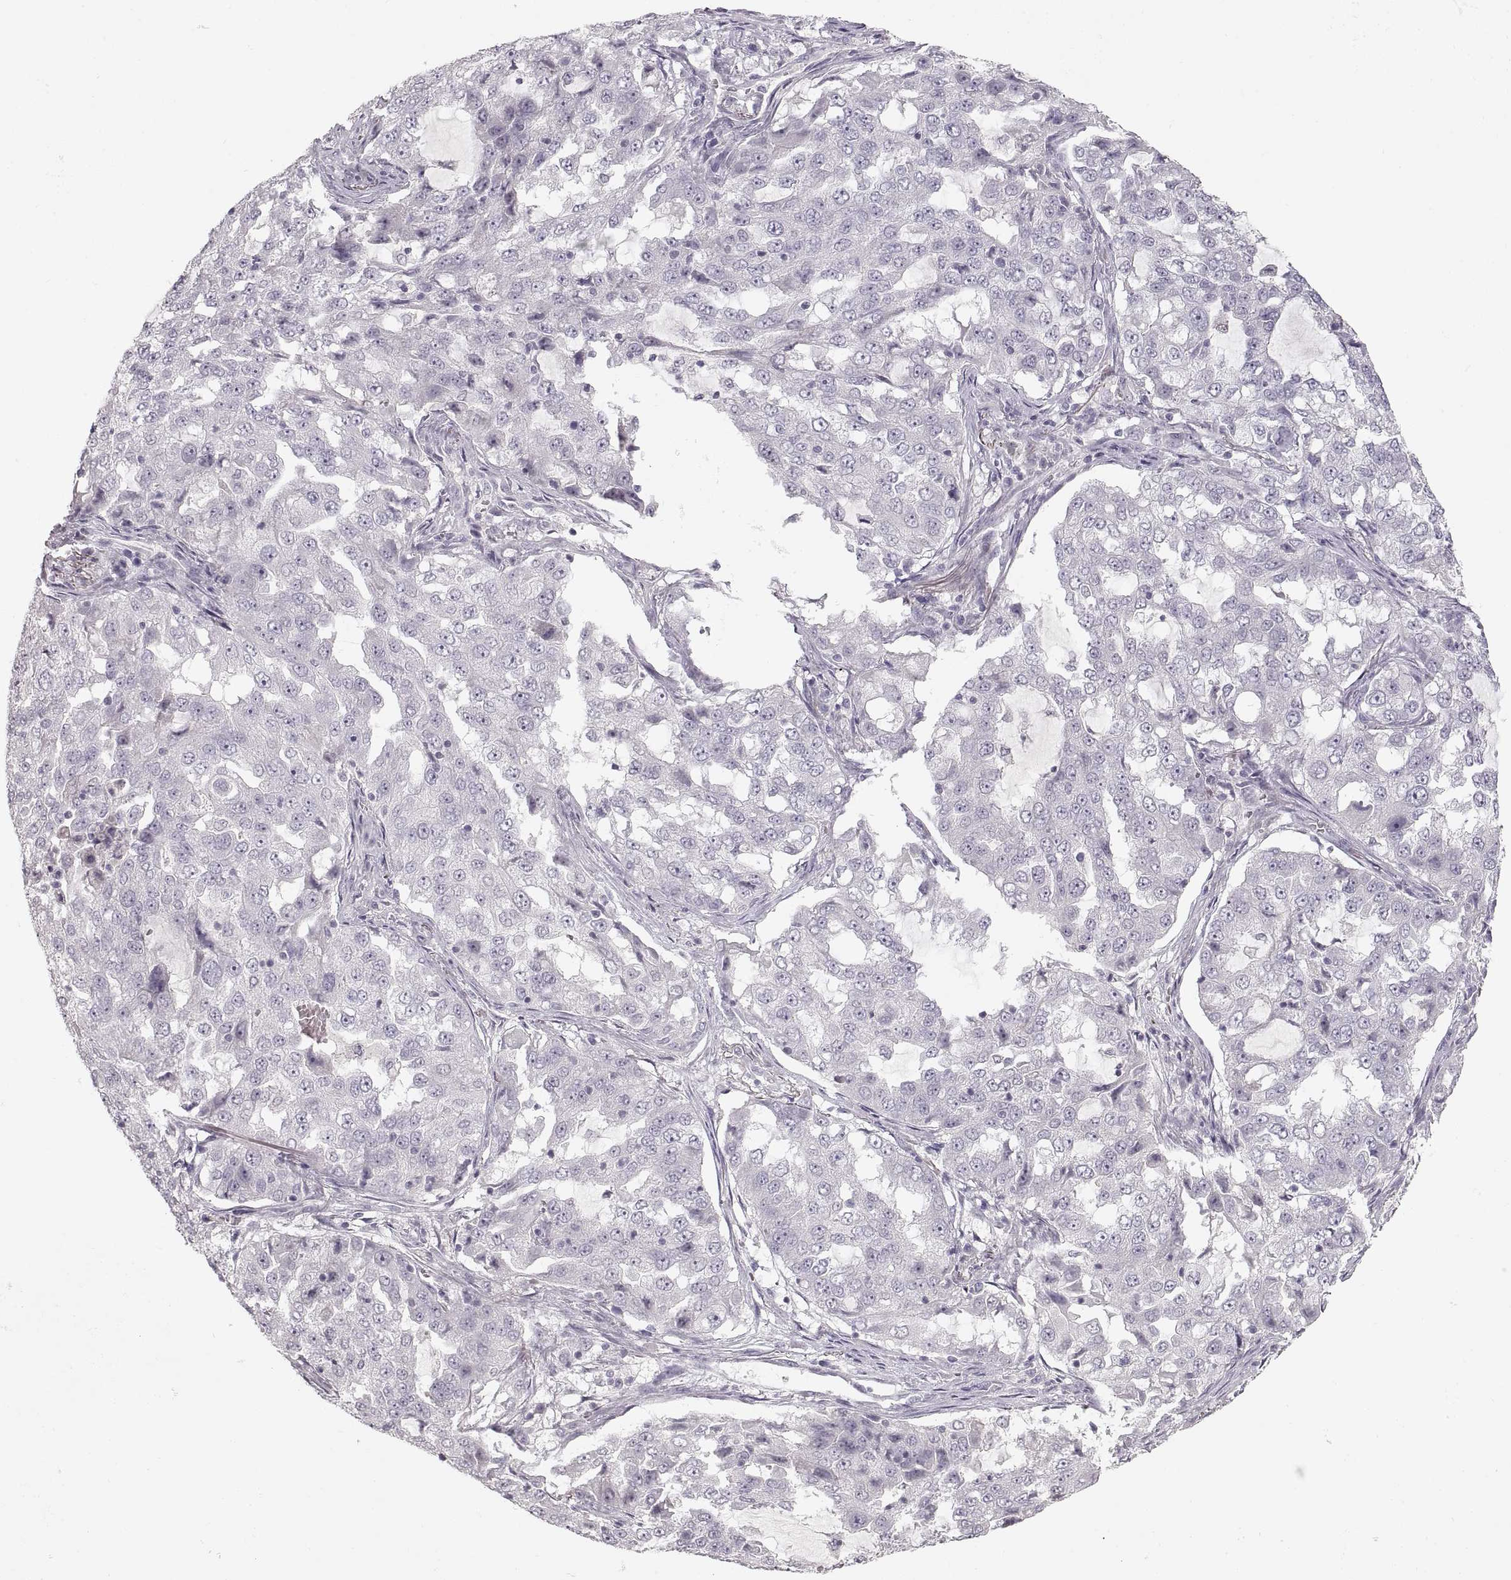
{"staining": {"intensity": "negative", "quantity": "none", "location": "none"}, "tissue": "lung cancer", "cell_type": "Tumor cells", "image_type": "cancer", "snomed": [{"axis": "morphology", "description": "Adenocarcinoma, NOS"}, {"axis": "topography", "description": "Lung"}], "caption": "Lung cancer was stained to show a protein in brown. There is no significant expression in tumor cells.", "gene": "PCSK2", "patient": {"sex": "female", "age": 61}}